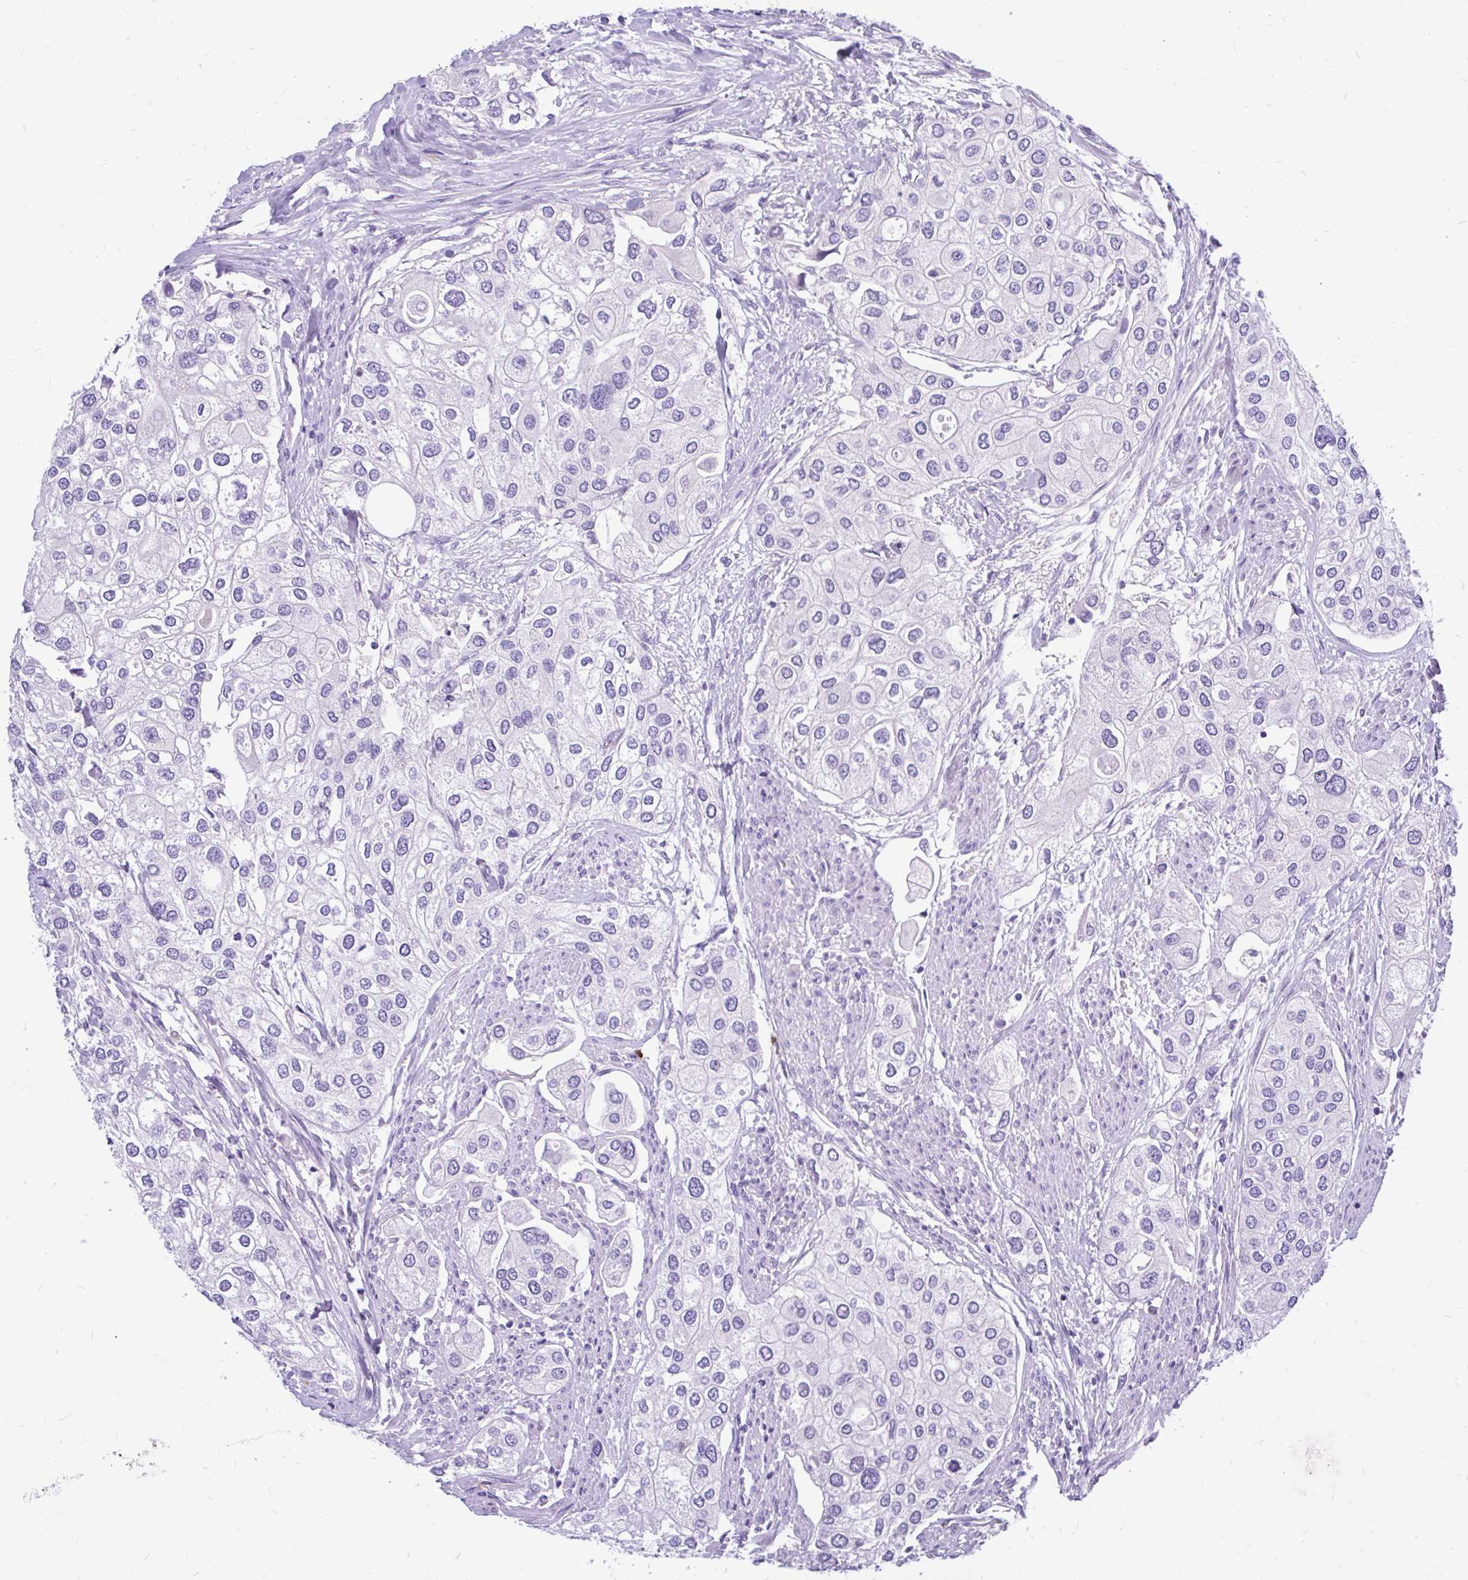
{"staining": {"intensity": "negative", "quantity": "none", "location": "none"}, "tissue": "urothelial cancer", "cell_type": "Tumor cells", "image_type": "cancer", "snomed": [{"axis": "morphology", "description": "Urothelial carcinoma, High grade"}, {"axis": "topography", "description": "Urinary bladder"}], "caption": "This is an immunohistochemistry (IHC) histopathology image of human high-grade urothelial carcinoma. There is no expression in tumor cells.", "gene": "MAP1LC3A", "patient": {"sex": "male", "age": 64}}